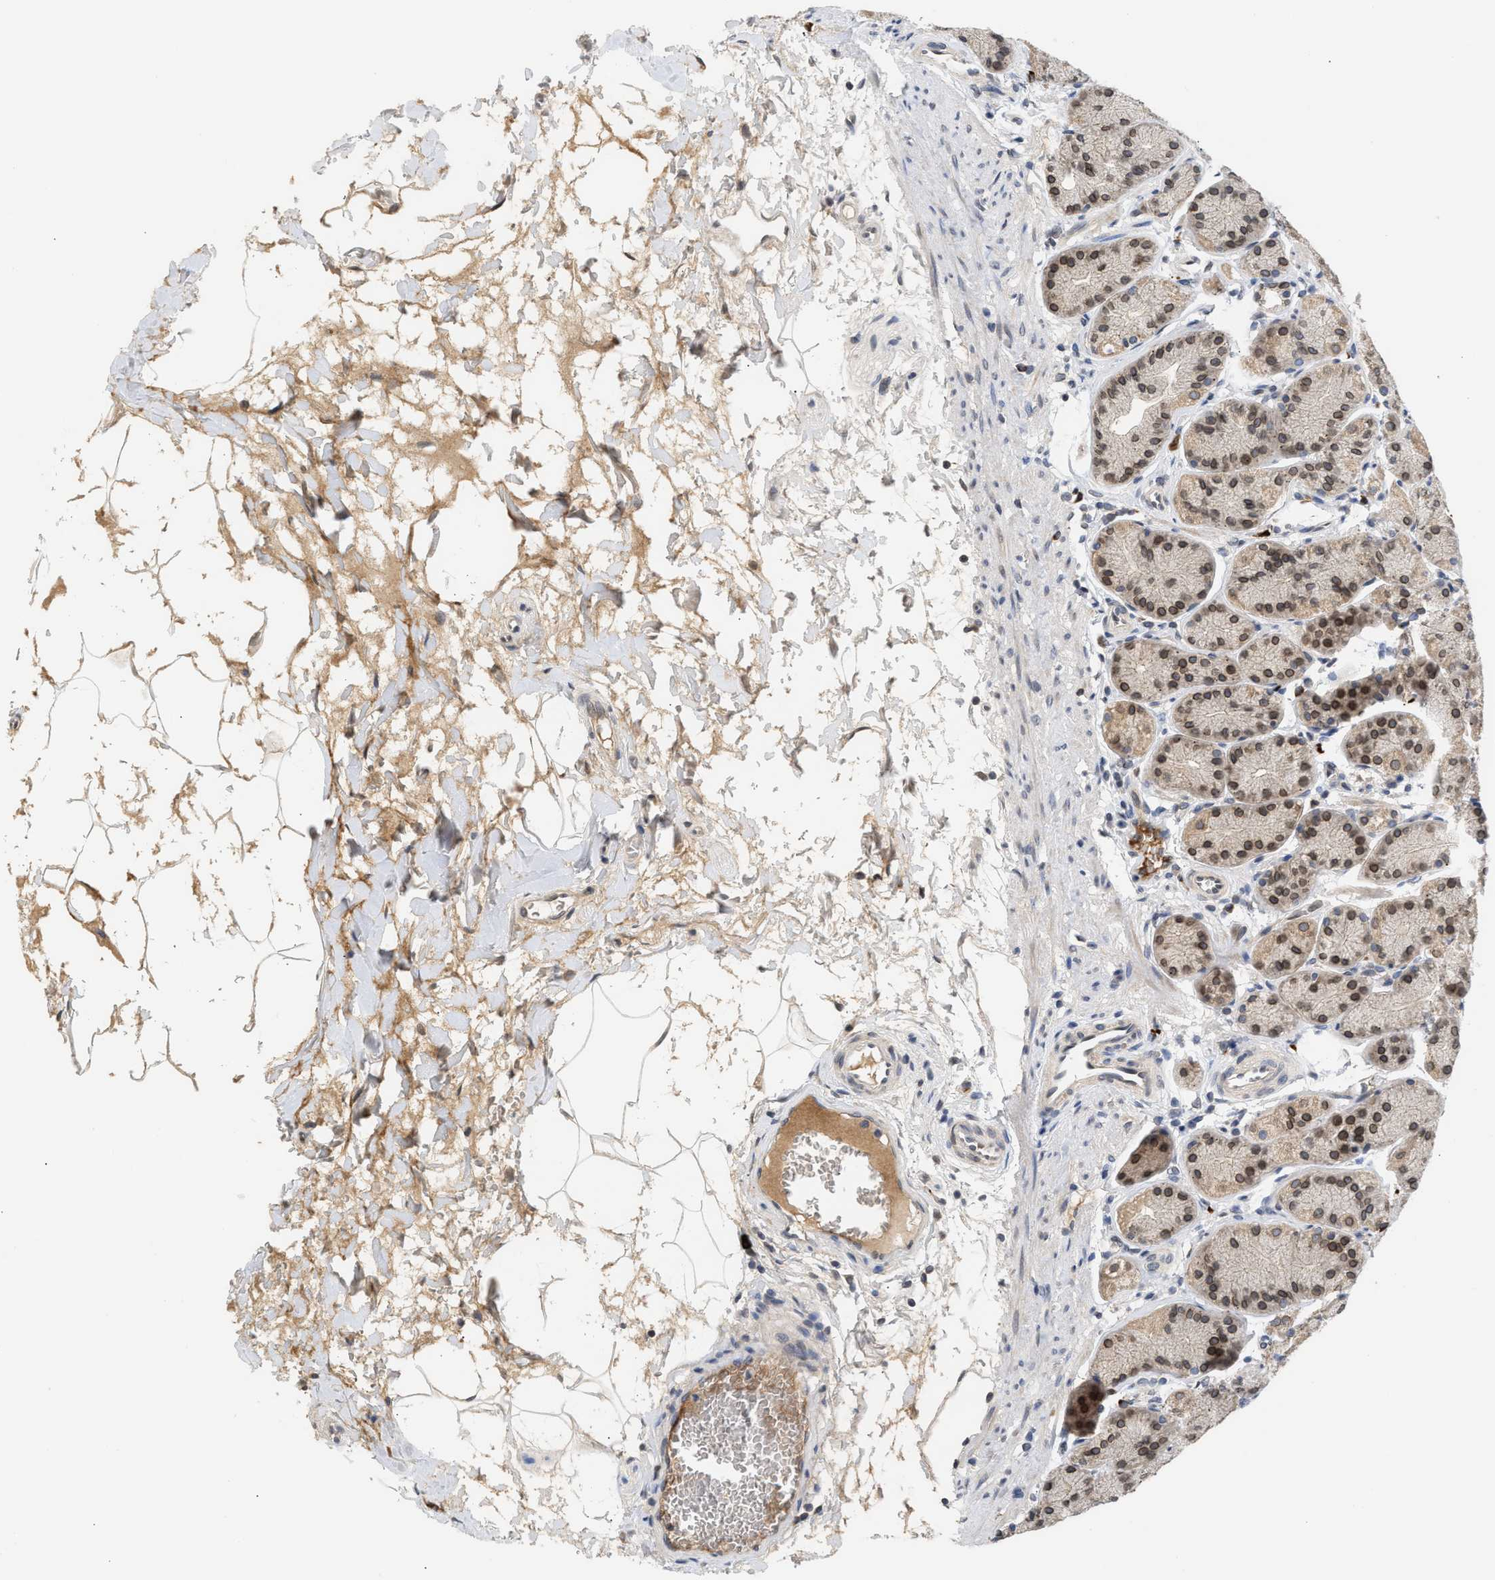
{"staining": {"intensity": "moderate", "quantity": ">75%", "location": "cytoplasmic/membranous,nuclear"}, "tissue": "stomach", "cell_type": "Glandular cells", "image_type": "normal", "snomed": [{"axis": "morphology", "description": "Normal tissue, NOS"}, {"axis": "topography", "description": "Stomach"}], "caption": "This is an image of immunohistochemistry staining of benign stomach, which shows moderate staining in the cytoplasmic/membranous,nuclear of glandular cells.", "gene": "NUP62", "patient": {"sex": "male", "age": 42}}